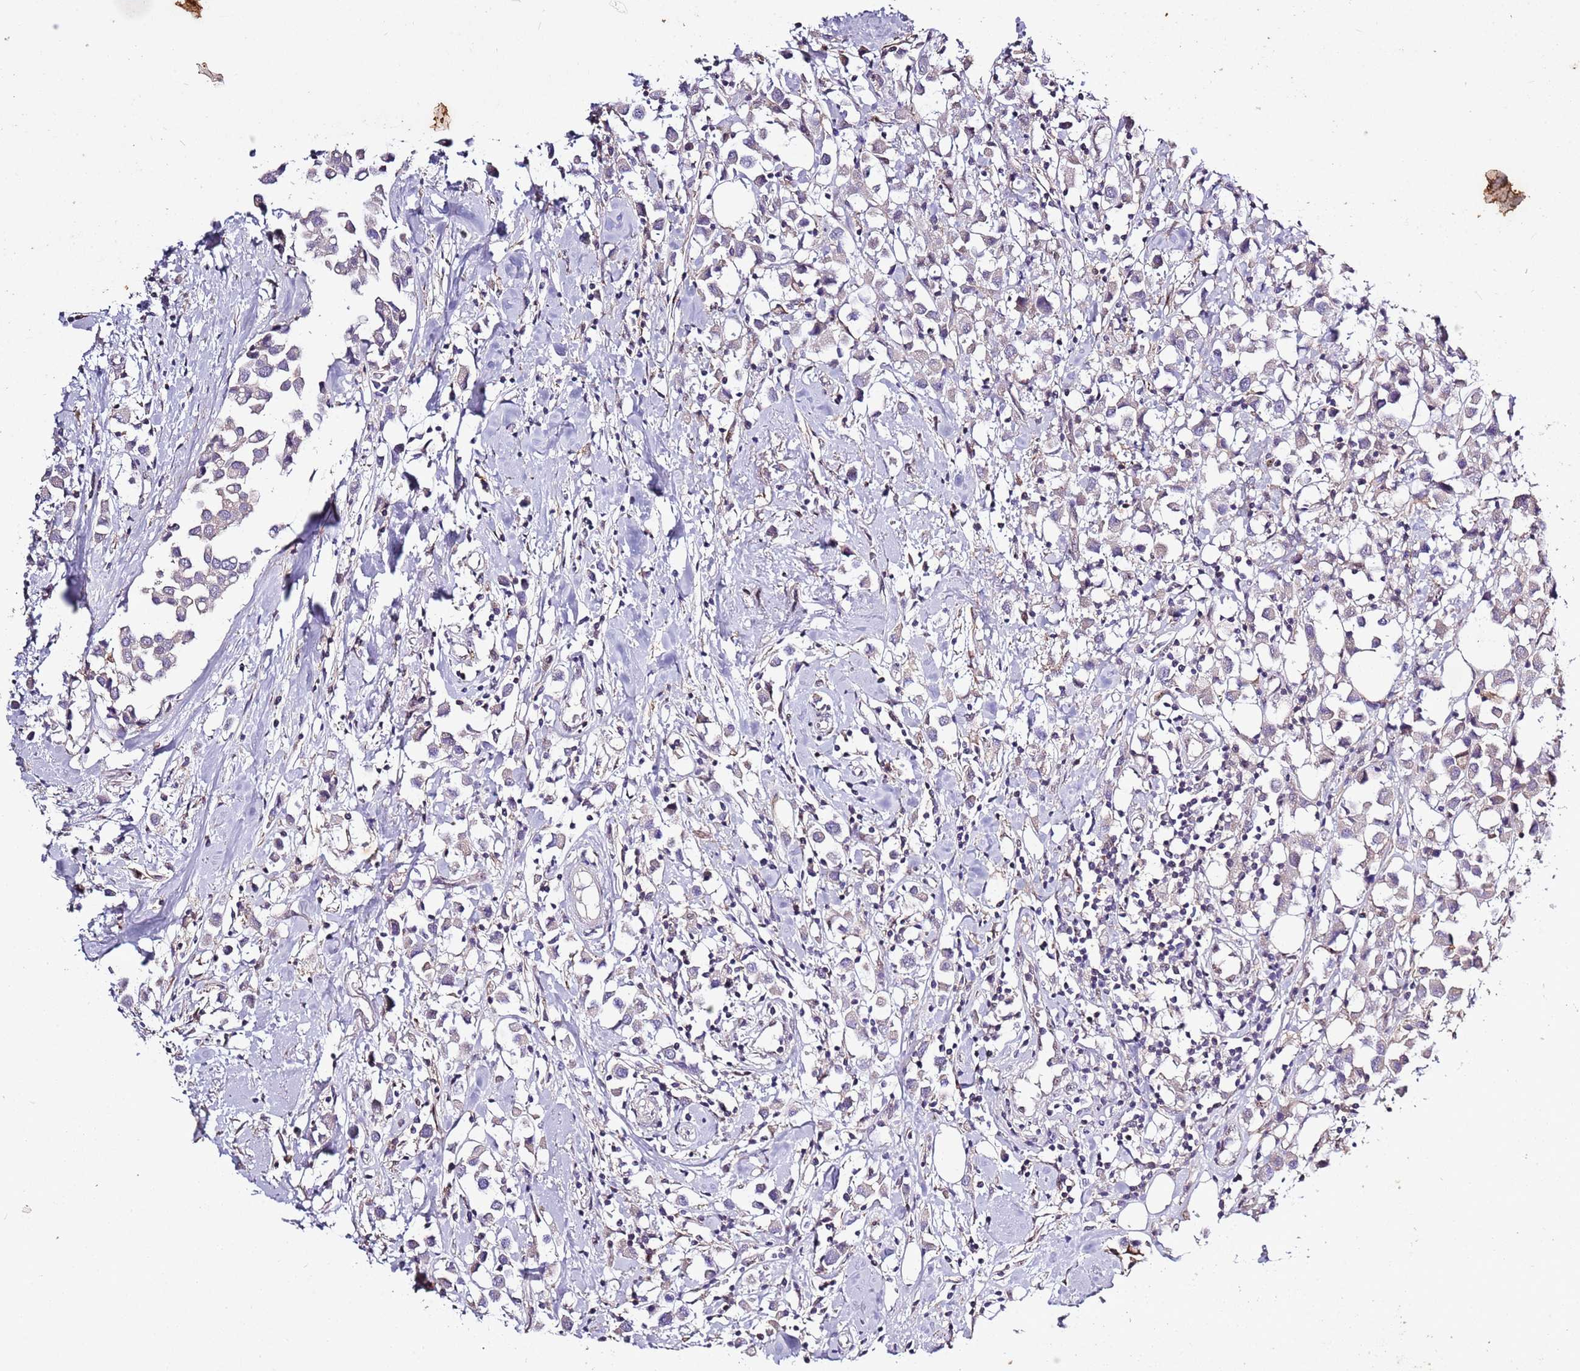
{"staining": {"intensity": "negative", "quantity": "none", "location": "none"}, "tissue": "breast cancer", "cell_type": "Tumor cells", "image_type": "cancer", "snomed": [{"axis": "morphology", "description": "Duct carcinoma"}, {"axis": "topography", "description": "Breast"}], "caption": "High magnification brightfield microscopy of breast infiltrating ductal carcinoma stained with DAB (brown) and counterstained with hematoxylin (blue): tumor cells show no significant staining.", "gene": "CAPN9", "patient": {"sex": "female", "age": 61}}